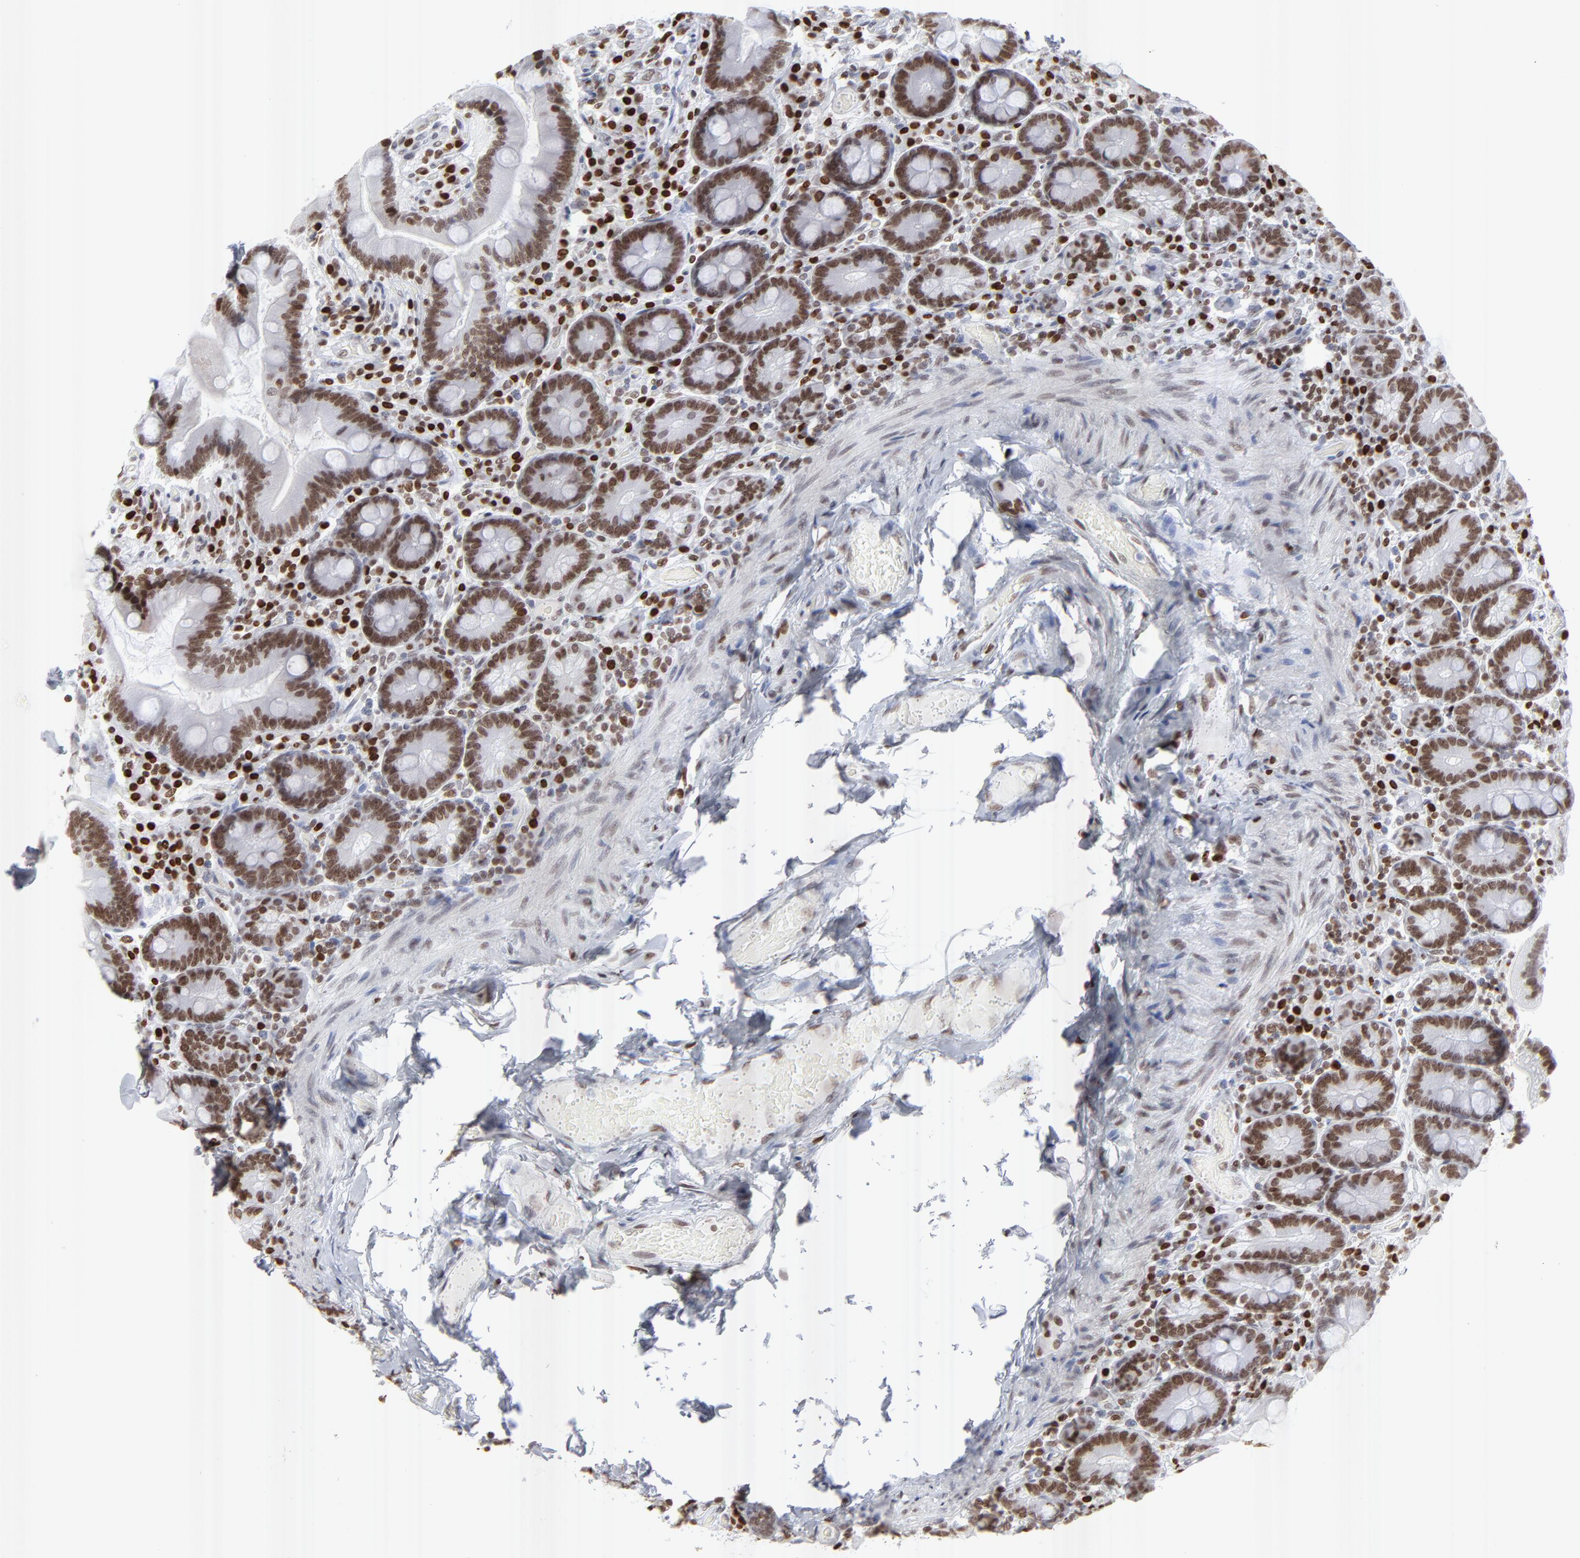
{"staining": {"intensity": "strong", "quantity": ">75%", "location": "nuclear"}, "tissue": "duodenum", "cell_type": "Glandular cells", "image_type": "normal", "snomed": [{"axis": "morphology", "description": "Normal tissue, NOS"}, {"axis": "topography", "description": "Duodenum"}], "caption": "The immunohistochemical stain shows strong nuclear staining in glandular cells of unremarkable duodenum. The staining was performed using DAB, with brown indicating positive protein expression. Nuclei are stained blue with hematoxylin.", "gene": "PARP1", "patient": {"sex": "male", "age": 66}}